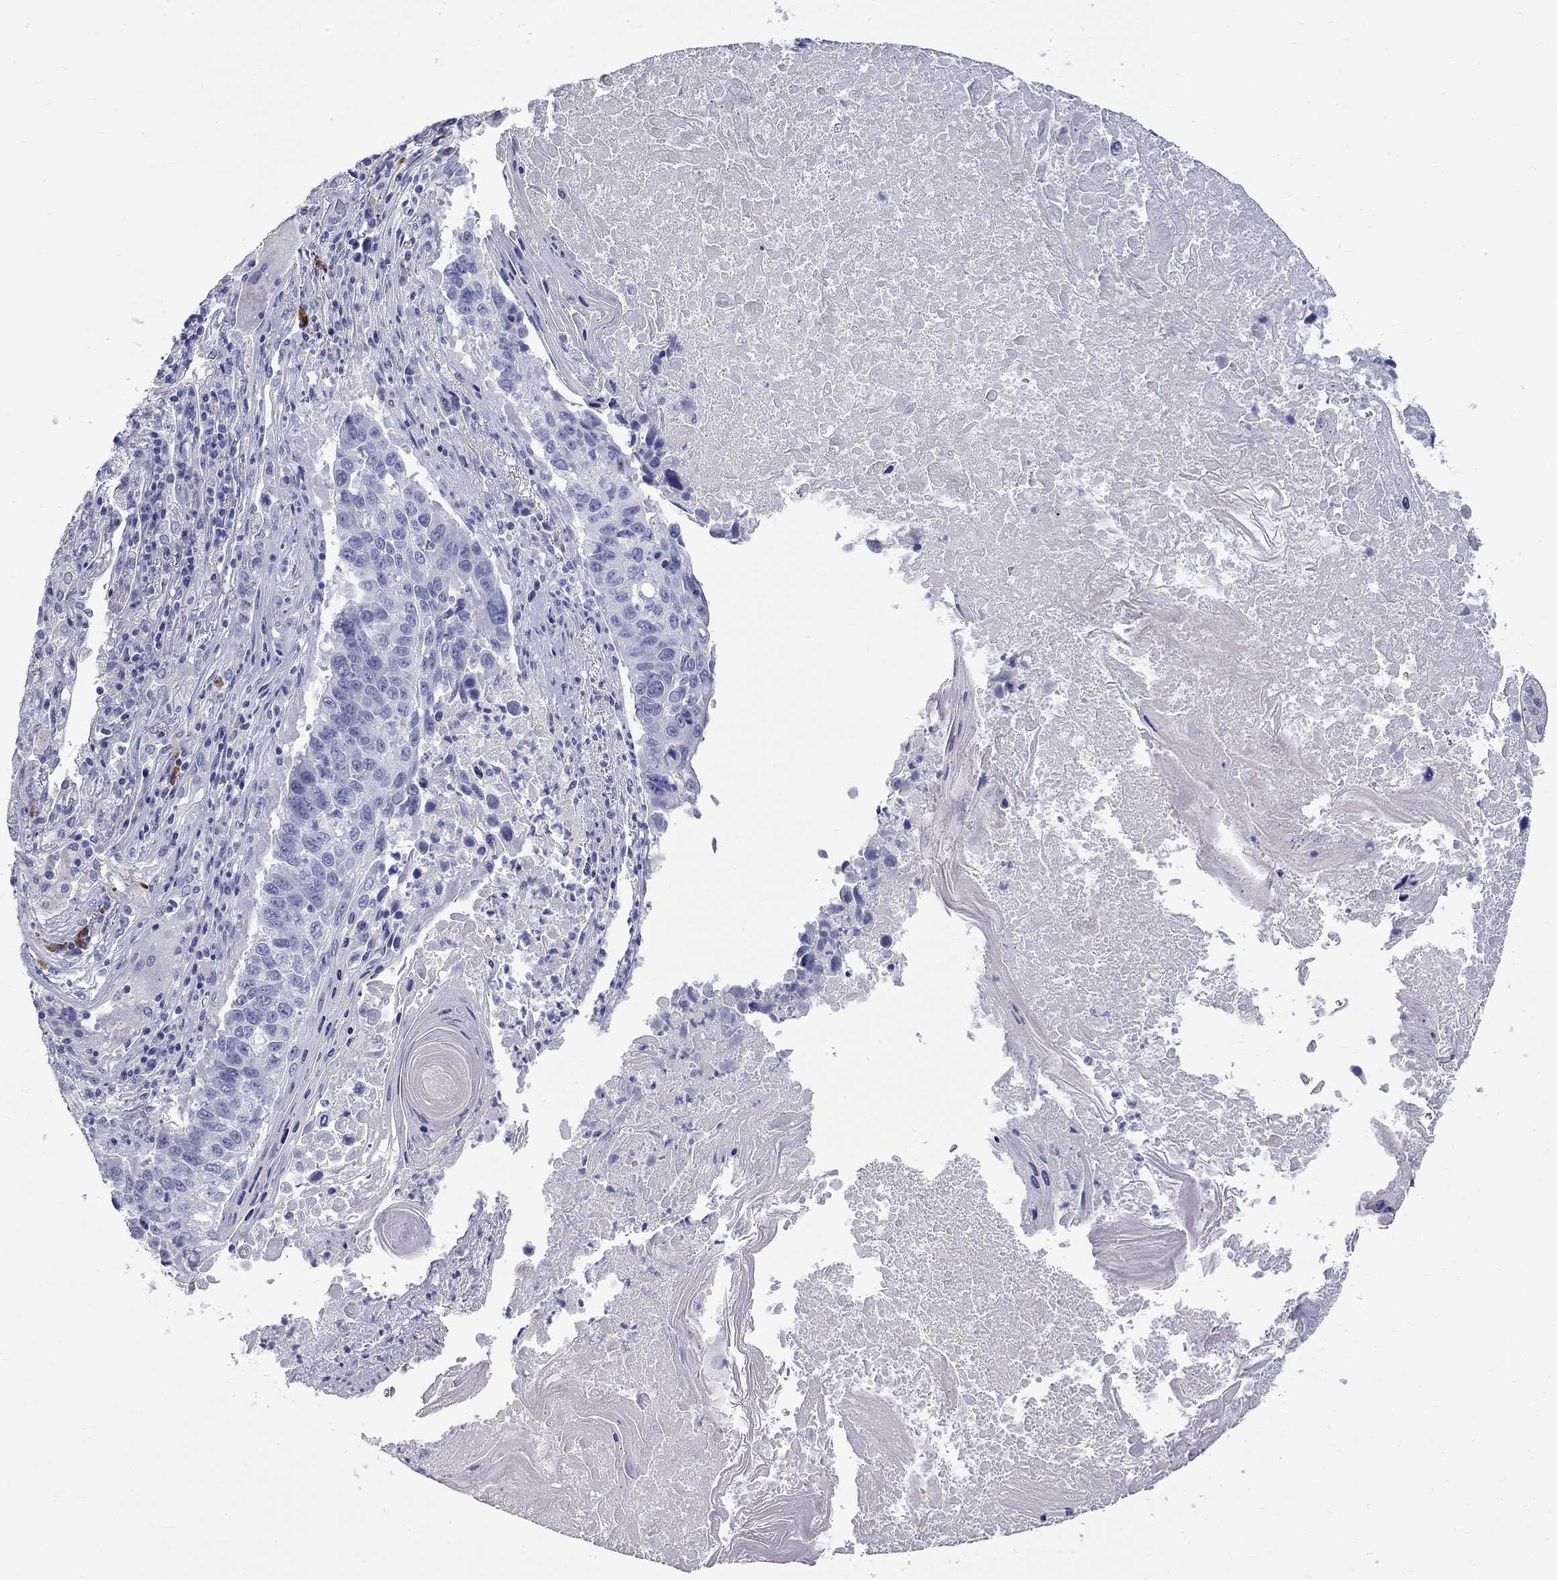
{"staining": {"intensity": "negative", "quantity": "none", "location": "none"}, "tissue": "lung cancer", "cell_type": "Tumor cells", "image_type": "cancer", "snomed": [{"axis": "morphology", "description": "Squamous cell carcinoma, NOS"}, {"axis": "topography", "description": "Lung"}], "caption": "This is an IHC photomicrograph of squamous cell carcinoma (lung). There is no staining in tumor cells.", "gene": "PHOX2B", "patient": {"sex": "male", "age": 73}}